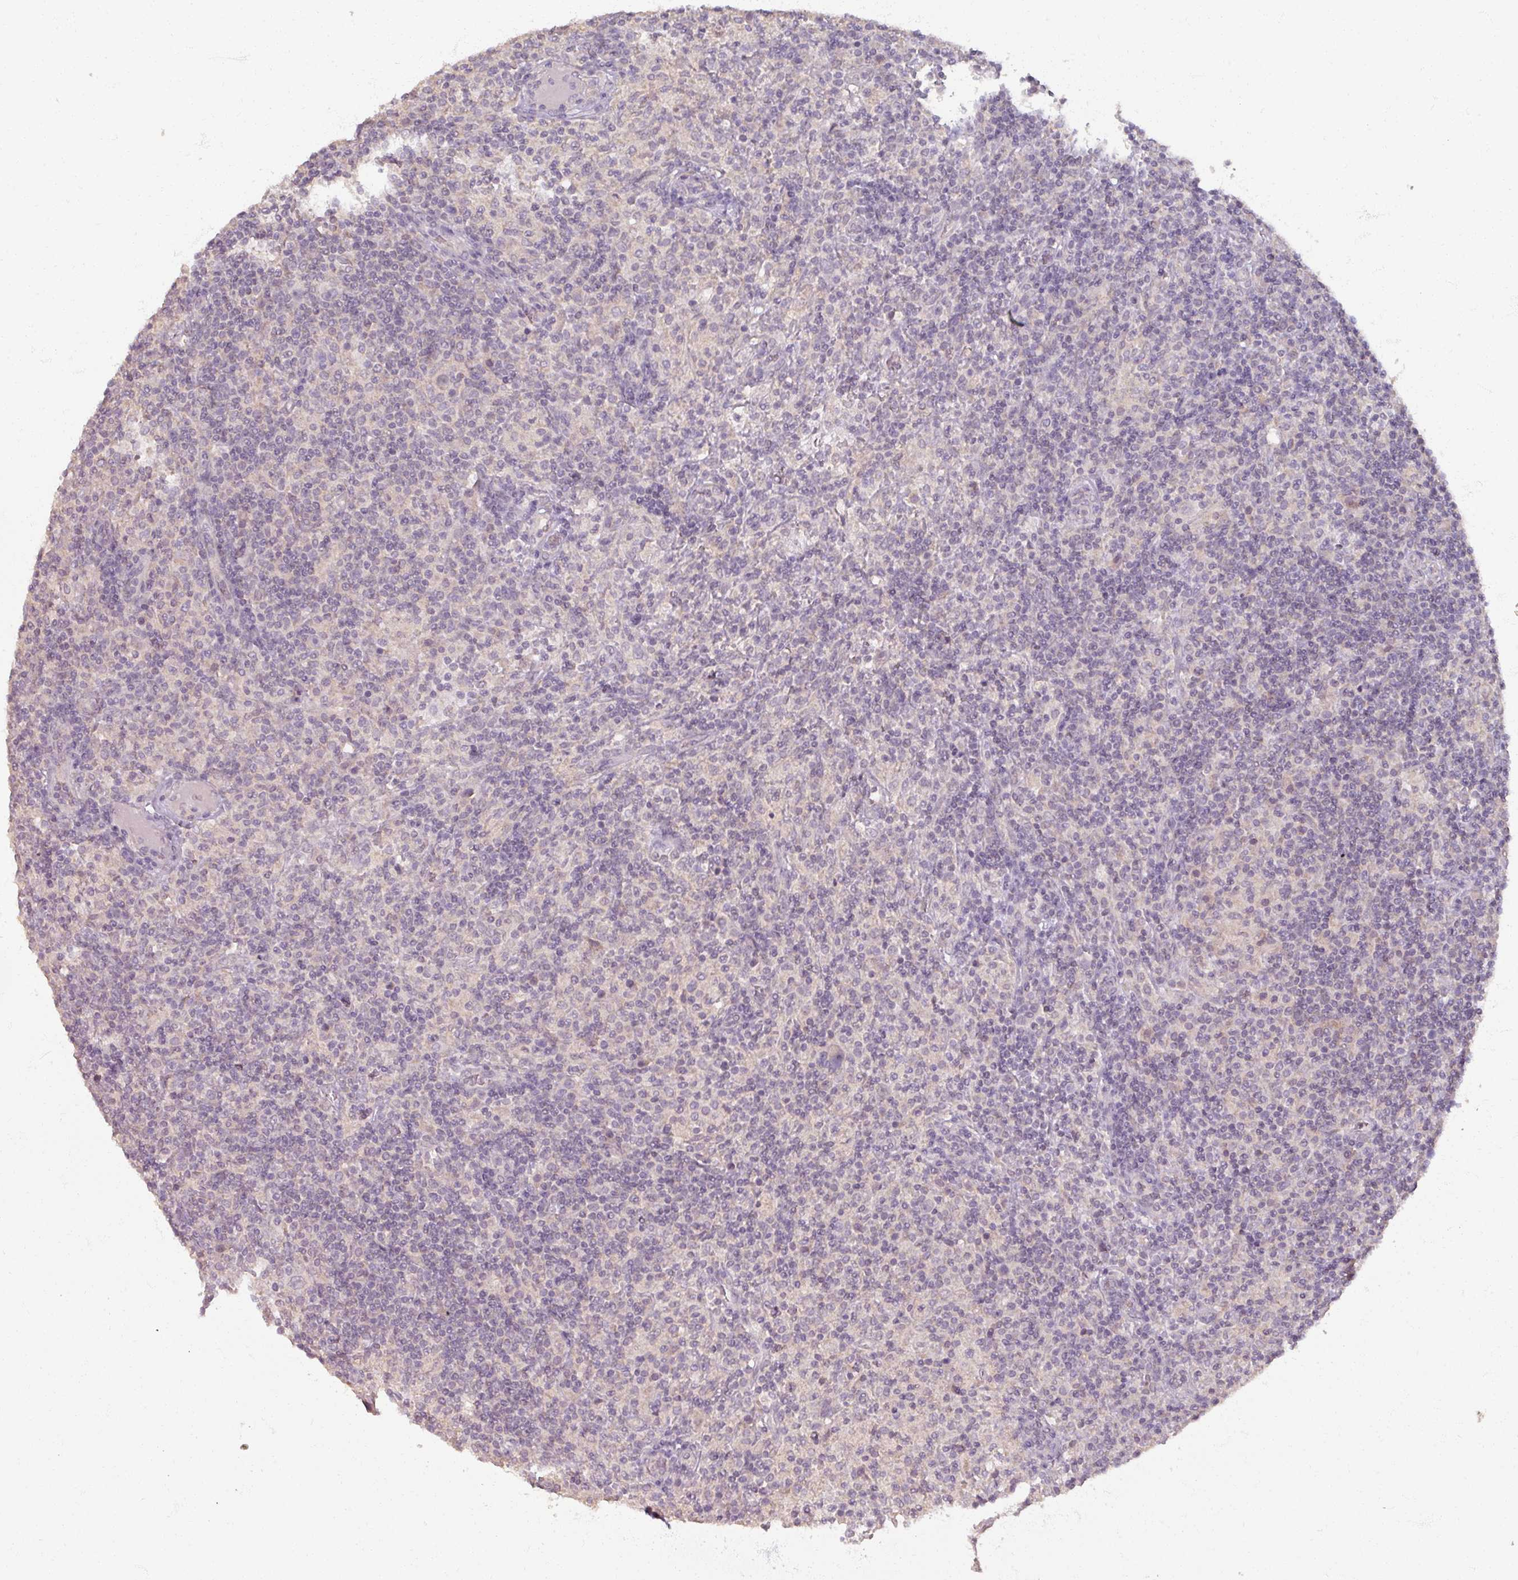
{"staining": {"intensity": "negative", "quantity": "none", "location": "none"}, "tissue": "lymphoma", "cell_type": "Tumor cells", "image_type": "cancer", "snomed": [{"axis": "morphology", "description": "Hodgkin's disease, NOS"}, {"axis": "topography", "description": "Lymph node"}], "caption": "The IHC micrograph has no significant positivity in tumor cells of lymphoma tissue. Nuclei are stained in blue.", "gene": "SOX11", "patient": {"sex": "male", "age": 70}}